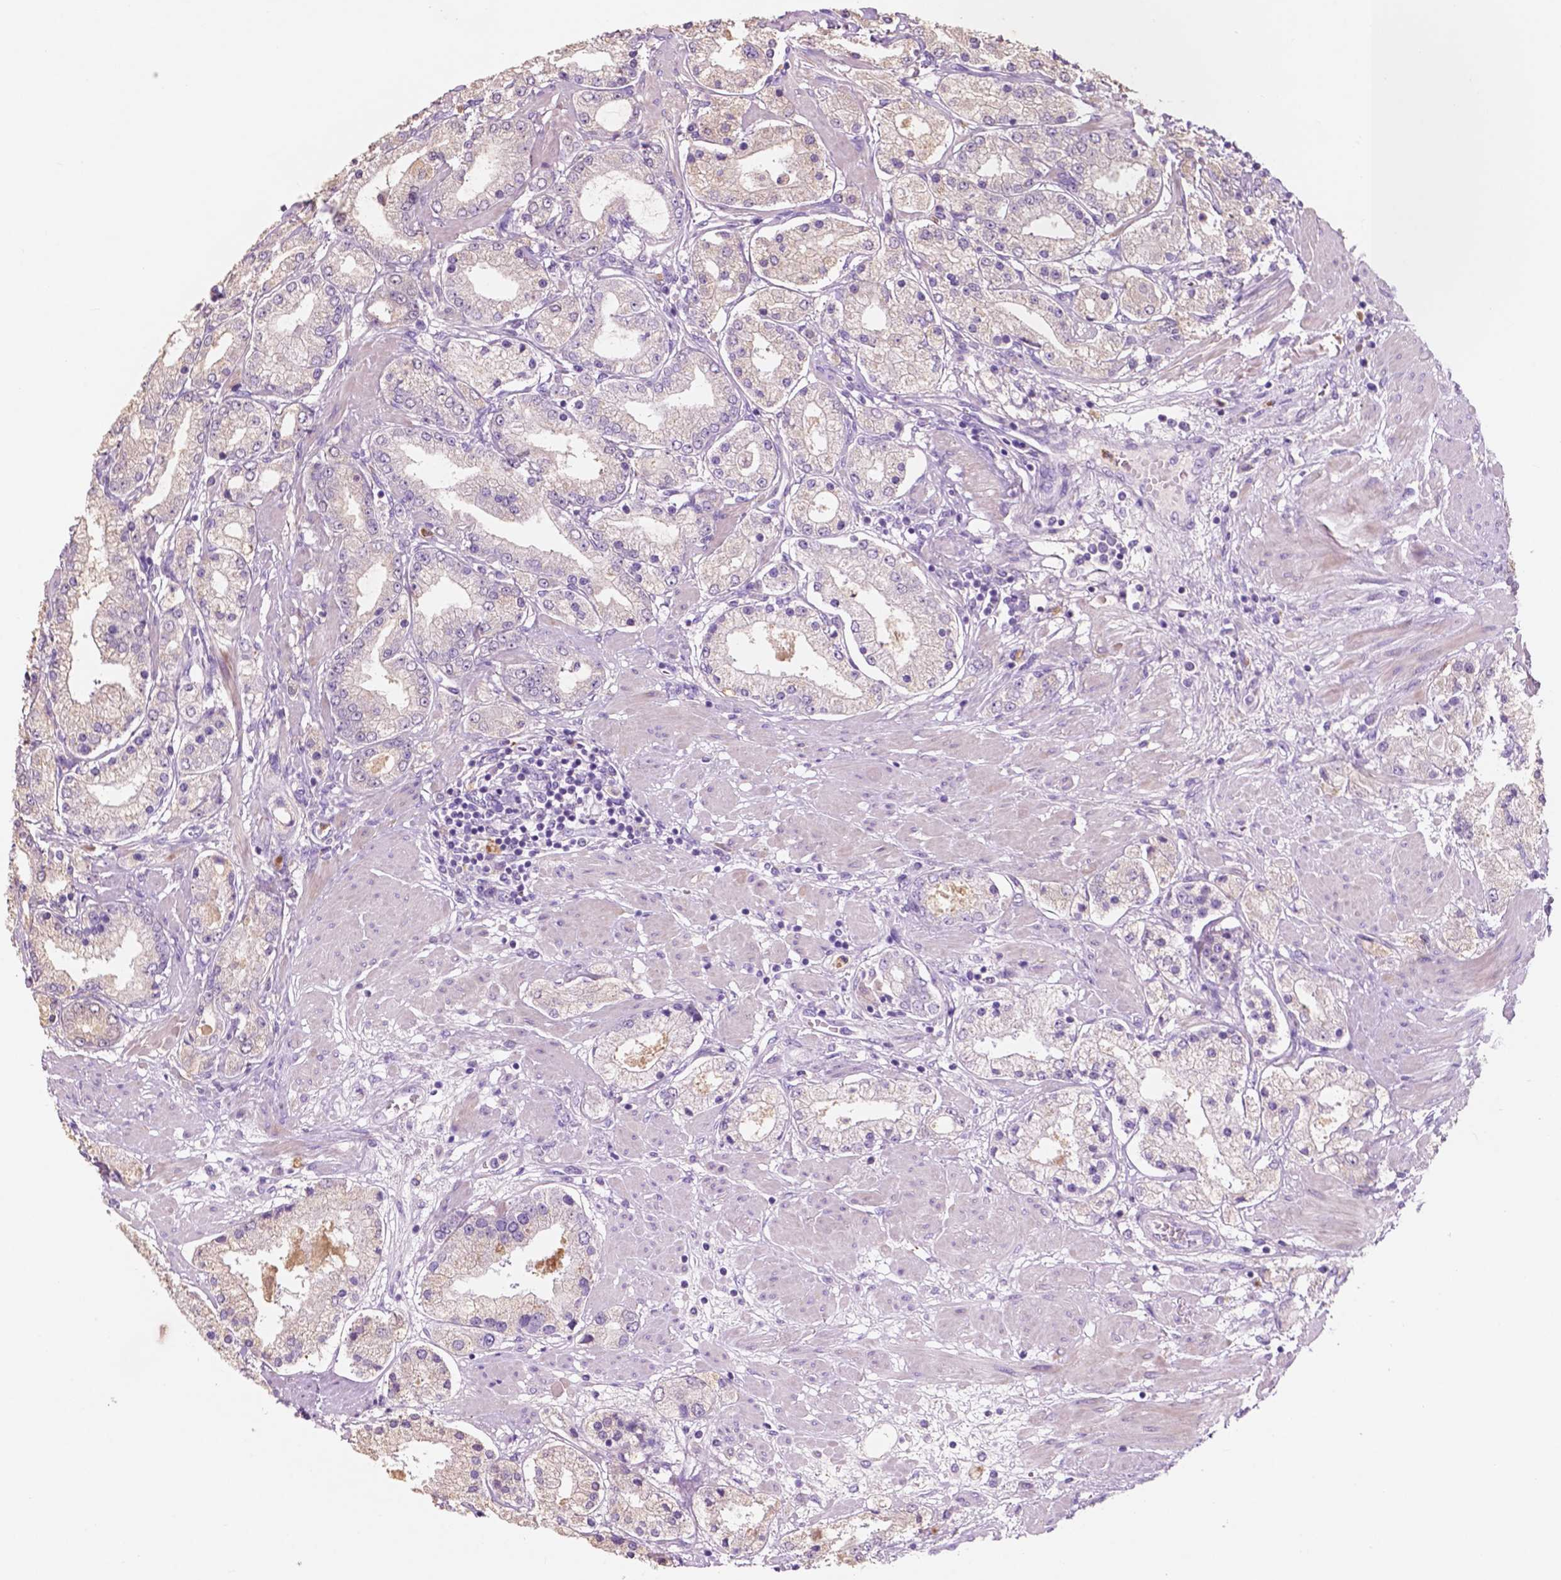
{"staining": {"intensity": "negative", "quantity": "none", "location": "none"}, "tissue": "prostate cancer", "cell_type": "Tumor cells", "image_type": "cancer", "snomed": [{"axis": "morphology", "description": "Adenocarcinoma, High grade"}, {"axis": "topography", "description": "Prostate"}], "caption": "The immunohistochemistry histopathology image has no significant expression in tumor cells of high-grade adenocarcinoma (prostate) tissue.", "gene": "CUZD1", "patient": {"sex": "male", "age": 67}}